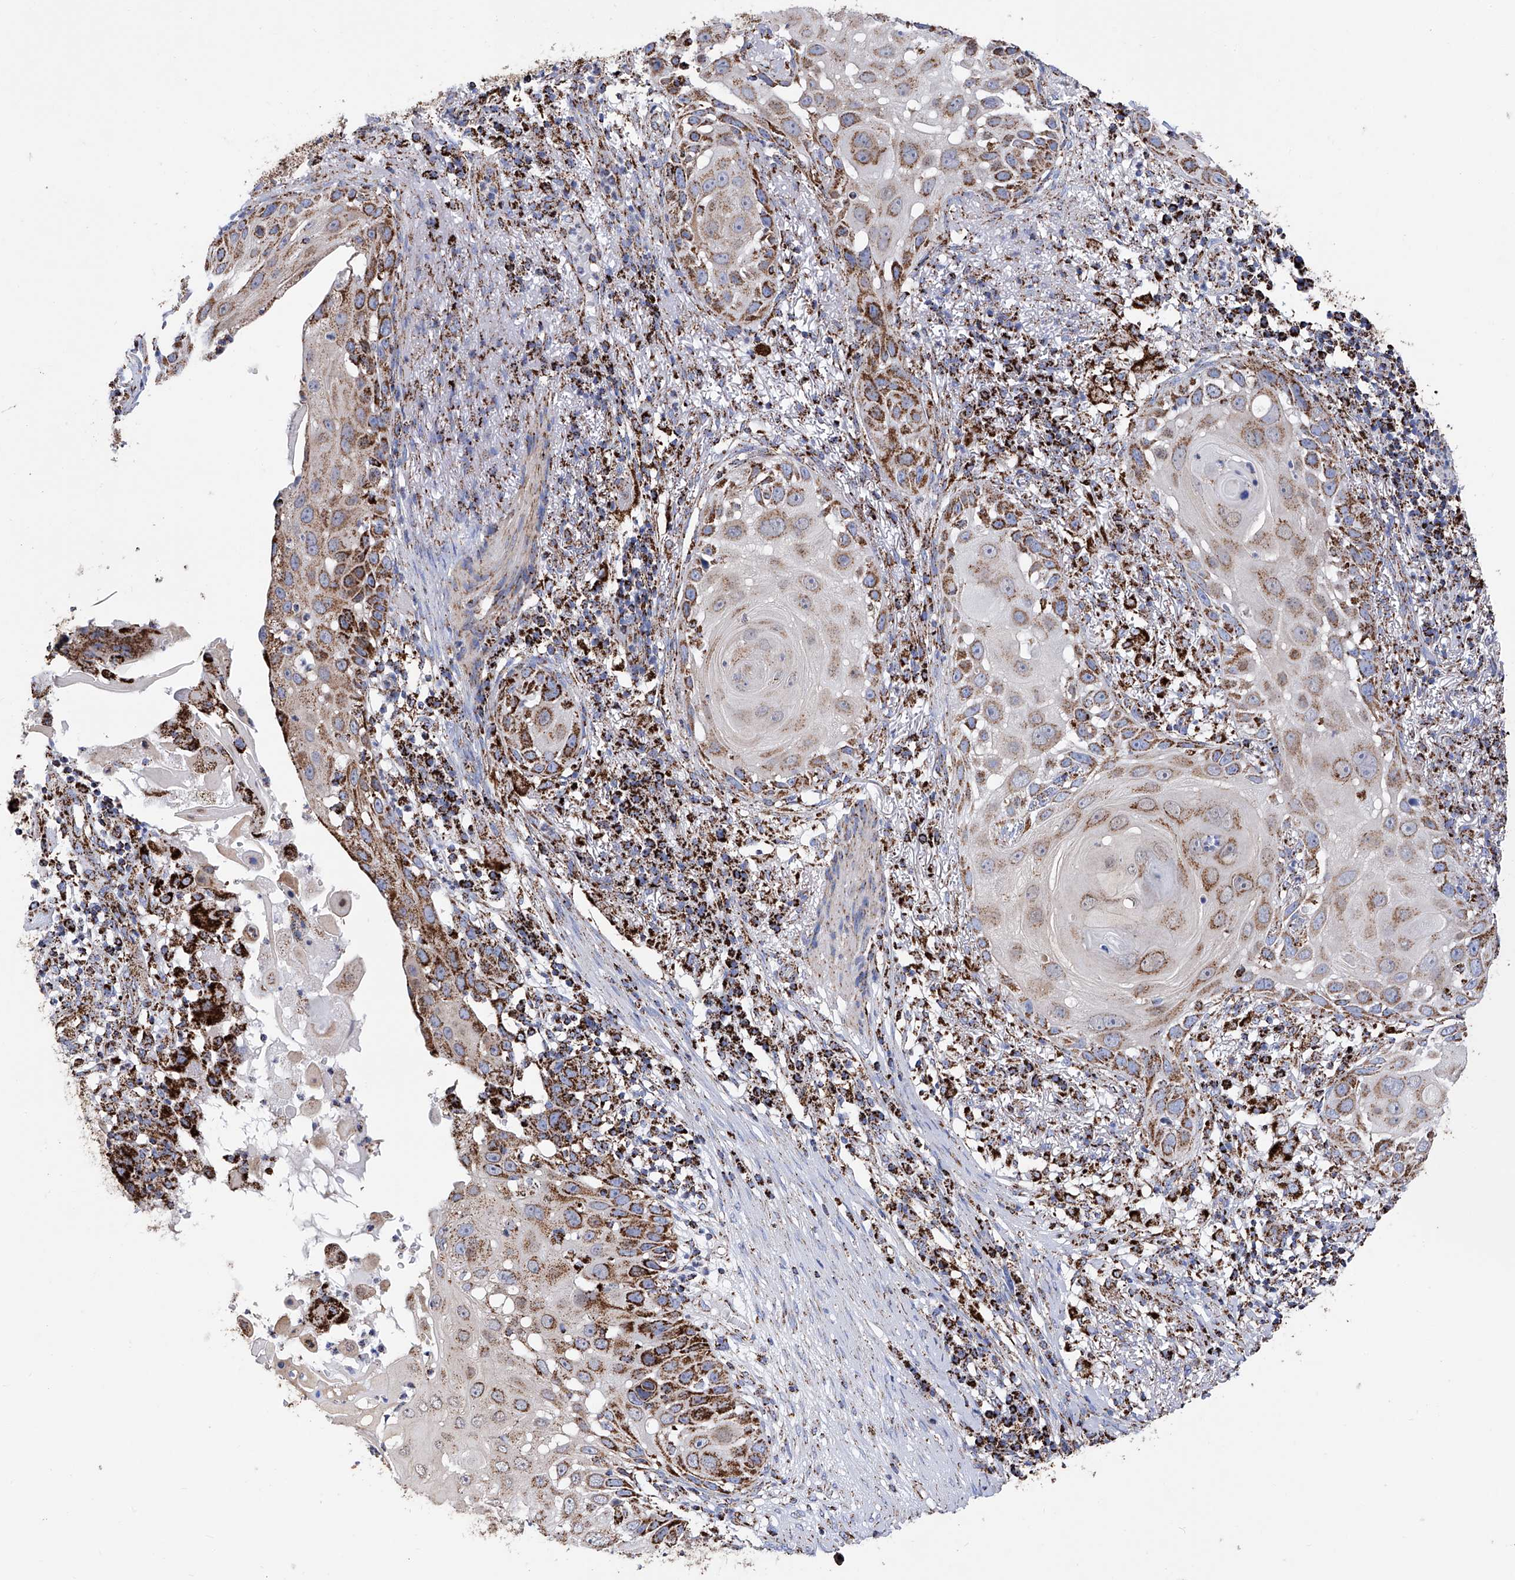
{"staining": {"intensity": "moderate", "quantity": ">75%", "location": "cytoplasmic/membranous"}, "tissue": "skin cancer", "cell_type": "Tumor cells", "image_type": "cancer", "snomed": [{"axis": "morphology", "description": "Squamous cell carcinoma, NOS"}, {"axis": "topography", "description": "Skin"}], "caption": "Human skin cancer (squamous cell carcinoma) stained with a protein marker demonstrates moderate staining in tumor cells.", "gene": "ATP5PF", "patient": {"sex": "female", "age": 44}}